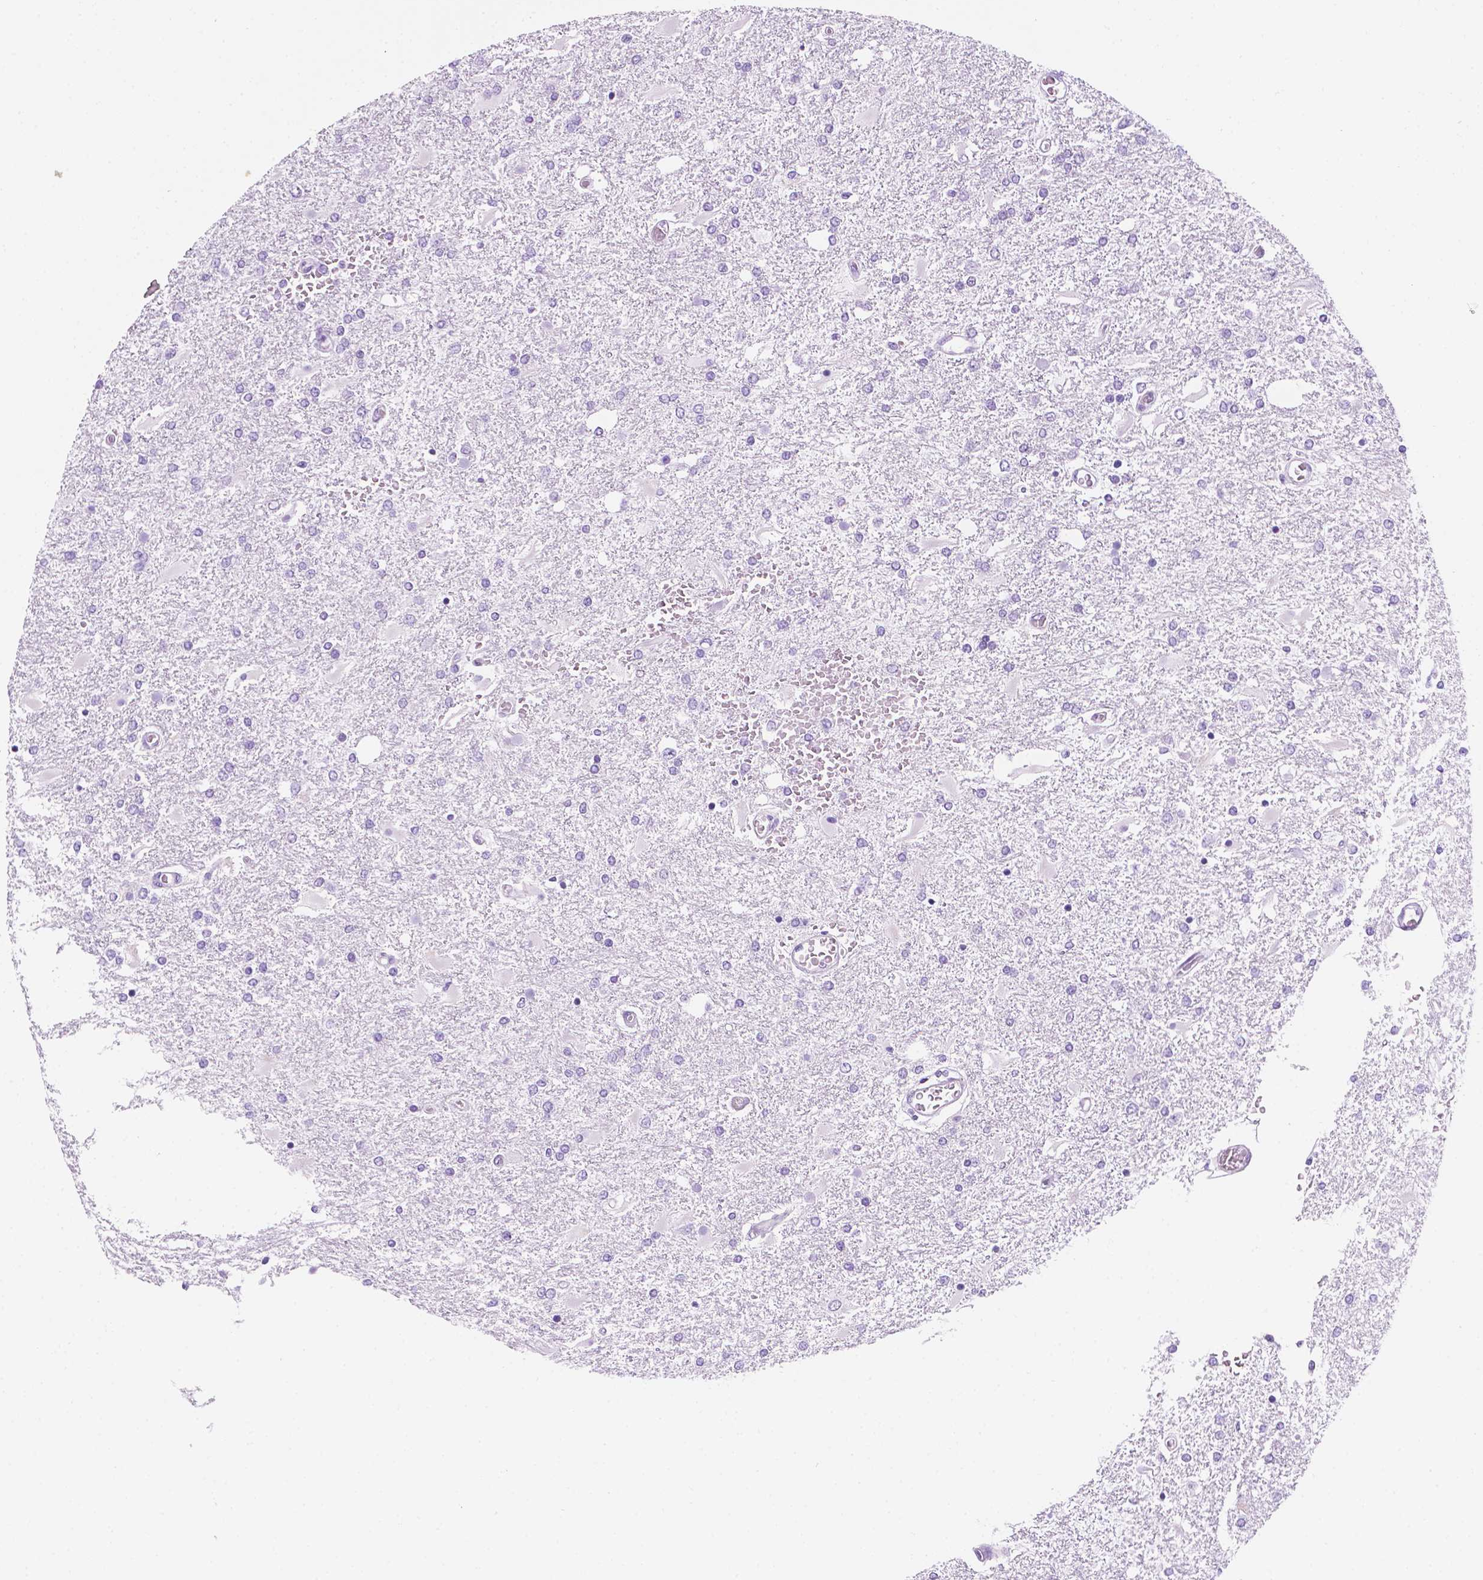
{"staining": {"intensity": "negative", "quantity": "none", "location": "none"}, "tissue": "glioma", "cell_type": "Tumor cells", "image_type": "cancer", "snomed": [{"axis": "morphology", "description": "Glioma, malignant, High grade"}, {"axis": "topography", "description": "Cerebral cortex"}], "caption": "High-grade glioma (malignant) was stained to show a protein in brown. There is no significant expression in tumor cells.", "gene": "PPL", "patient": {"sex": "male", "age": 79}}